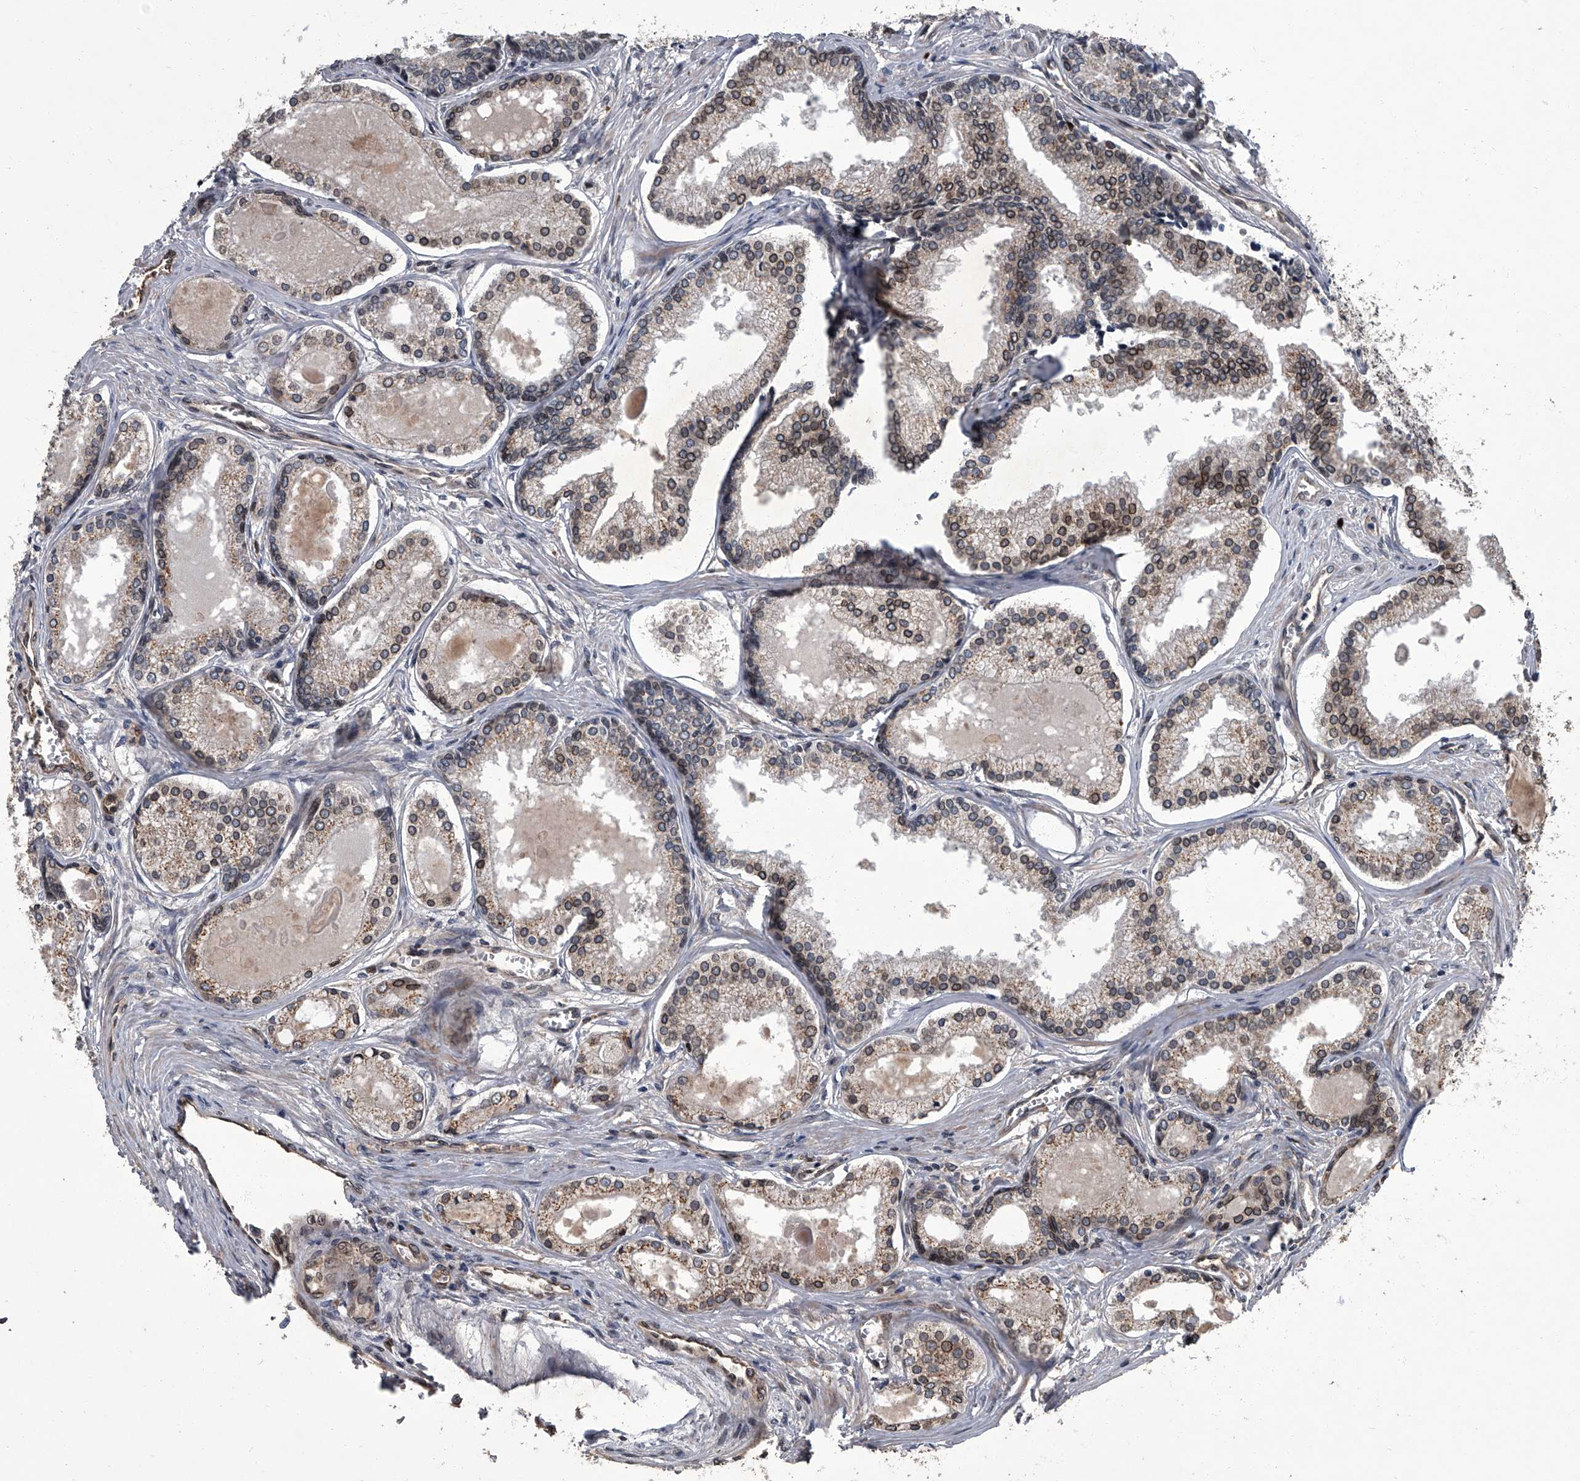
{"staining": {"intensity": "strong", "quantity": "25%-75%", "location": "cytoplasmic/membranous,nuclear"}, "tissue": "prostate cancer", "cell_type": "Tumor cells", "image_type": "cancer", "snomed": [{"axis": "morphology", "description": "Adenocarcinoma, High grade"}, {"axis": "topography", "description": "Prostate"}], "caption": "This micrograph shows IHC staining of high-grade adenocarcinoma (prostate), with high strong cytoplasmic/membranous and nuclear staining in about 25%-75% of tumor cells.", "gene": "LRRC8C", "patient": {"sex": "male", "age": 68}}